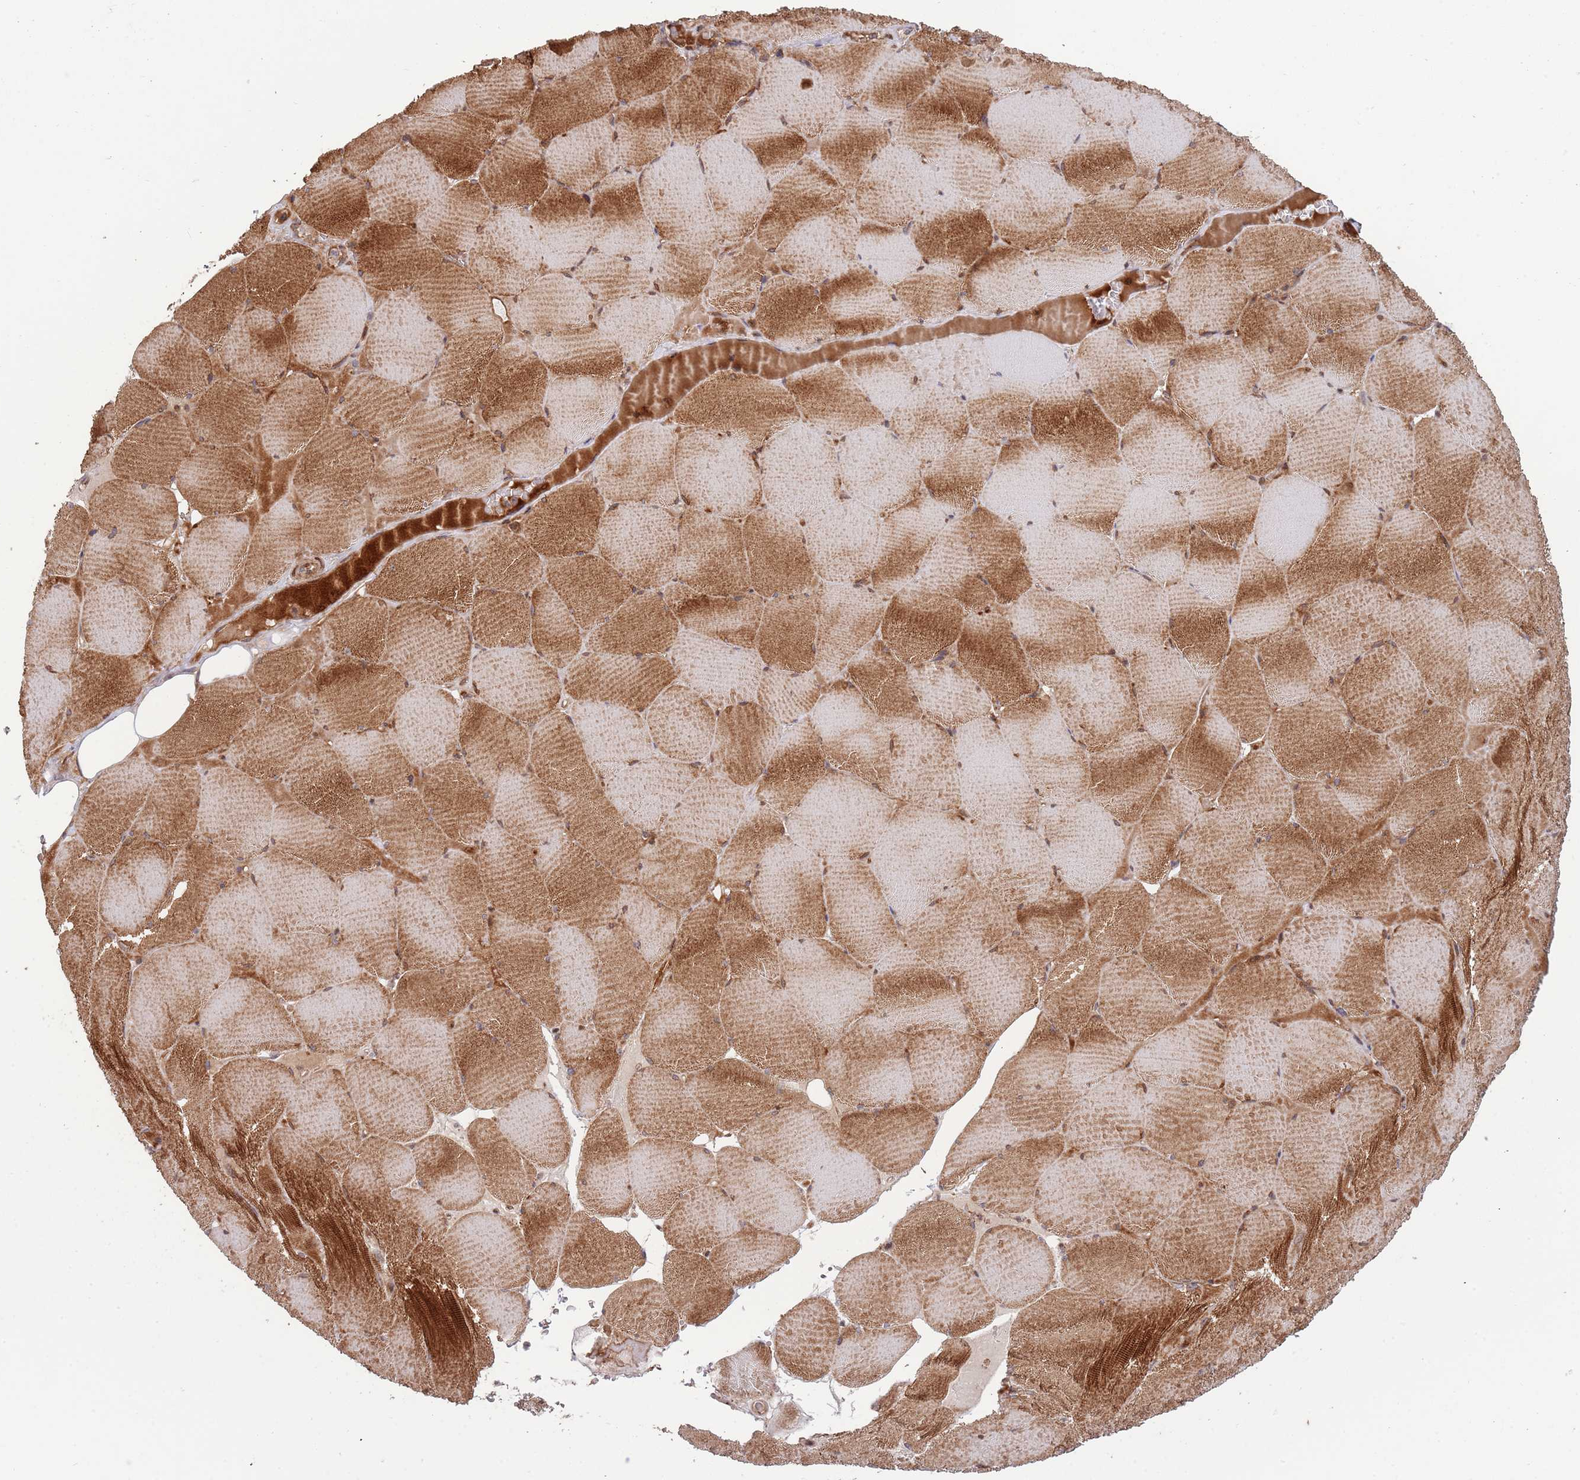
{"staining": {"intensity": "strong", "quantity": ">75%", "location": "cytoplasmic/membranous"}, "tissue": "skeletal muscle", "cell_type": "Myocytes", "image_type": "normal", "snomed": [{"axis": "morphology", "description": "Normal tissue, NOS"}, {"axis": "topography", "description": "Skeletal muscle"}, {"axis": "topography", "description": "Head-Neck"}], "caption": "This photomicrograph demonstrates benign skeletal muscle stained with immunohistochemistry to label a protein in brown. The cytoplasmic/membranous of myocytes show strong positivity for the protein. Nuclei are counter-stained blue.", "gene": "NT5DC4", "patient": {"sex": "male", "age": 66}}